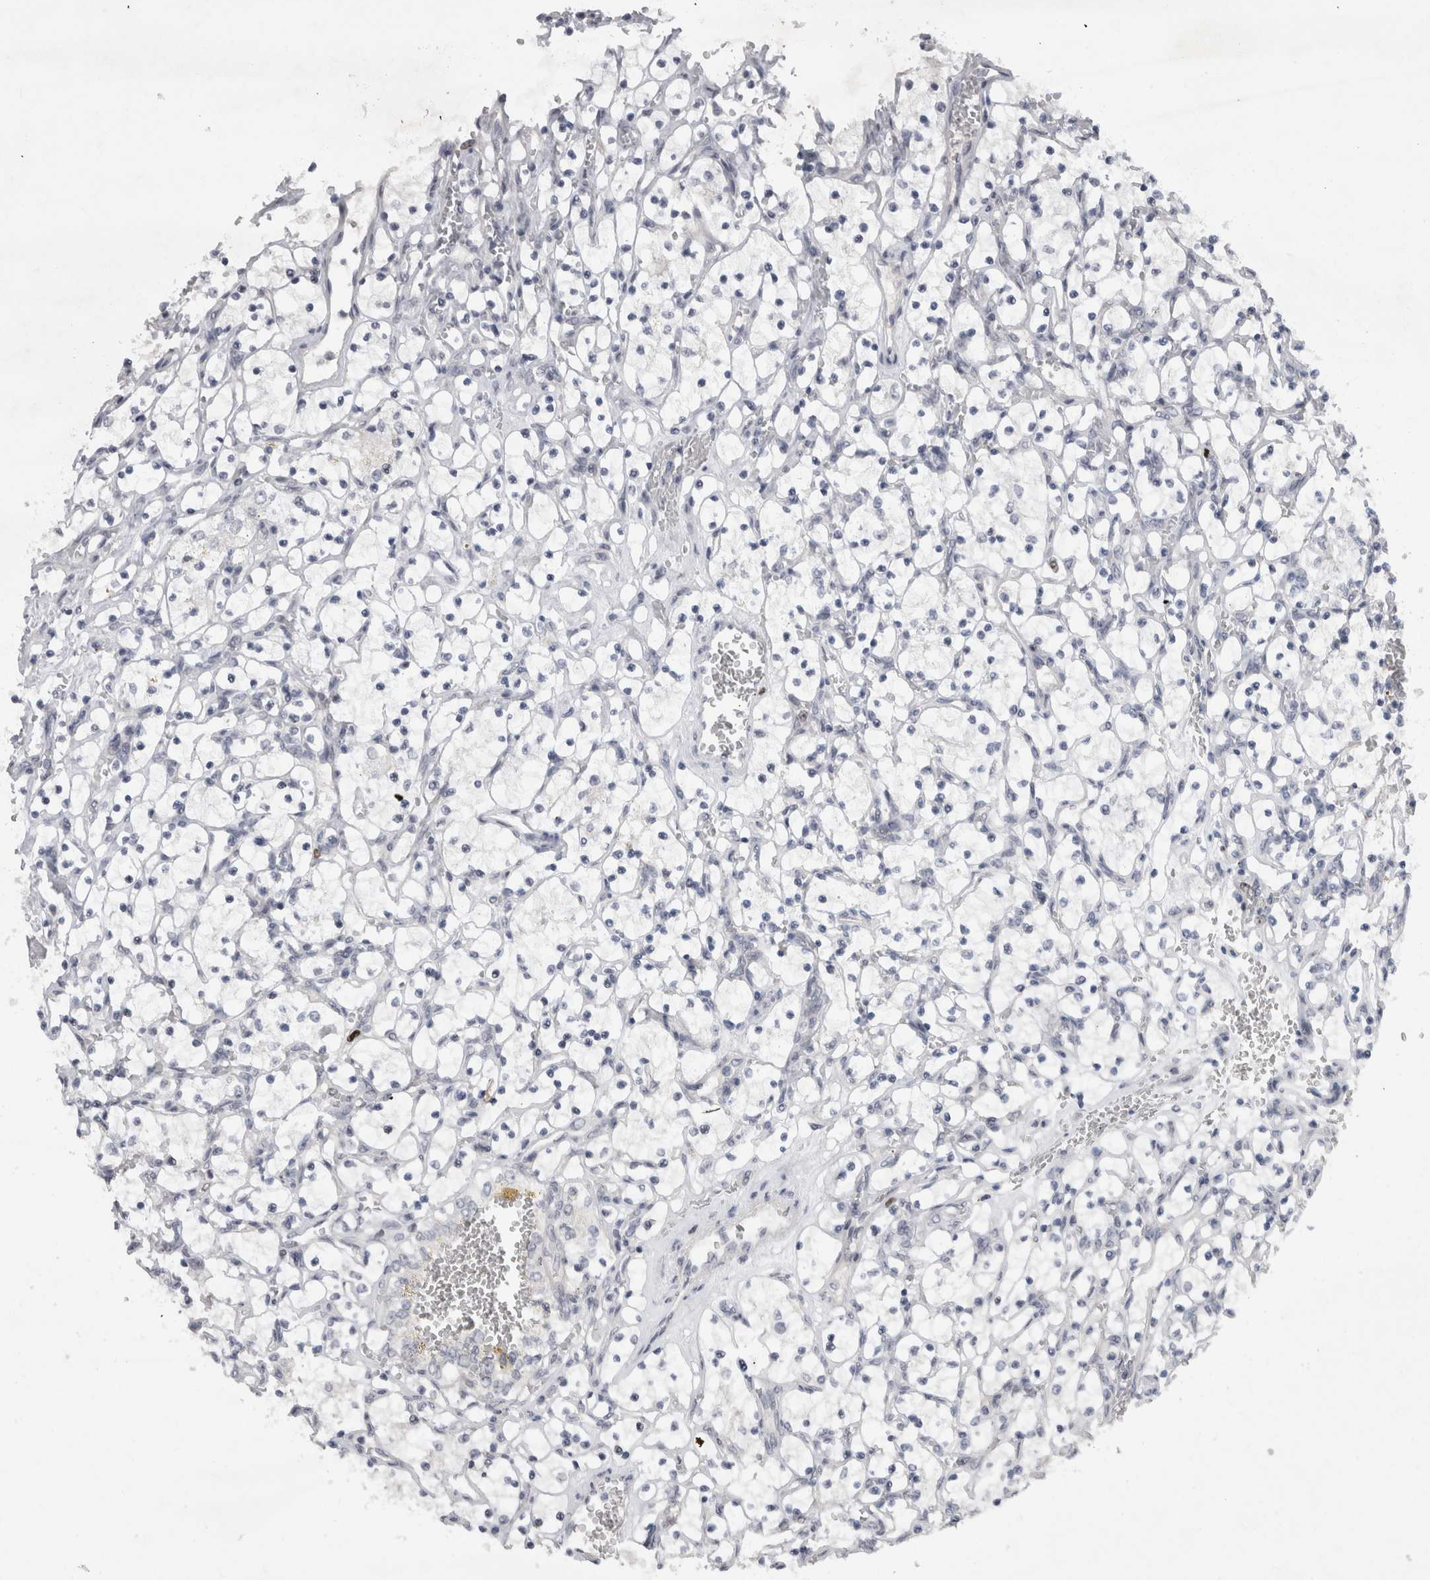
{"staining": {"intensity": "negative", "quantity": "none", "location": "none"}, "tissue": "renal cancer", "cell_type": "Tumor cells", "image_type": "cancer", "snomed": [{"axis": "morphology", "description": "Adenocarcinoma, NOS"}, {"axis": "topography", "description": "Kidney"}], "caption": "Tumor cells are negative for brown protein staining in adenocarcinoma (renal).", "gene": "KIF18B", "patient": {"sex": "female", "age": 69}}